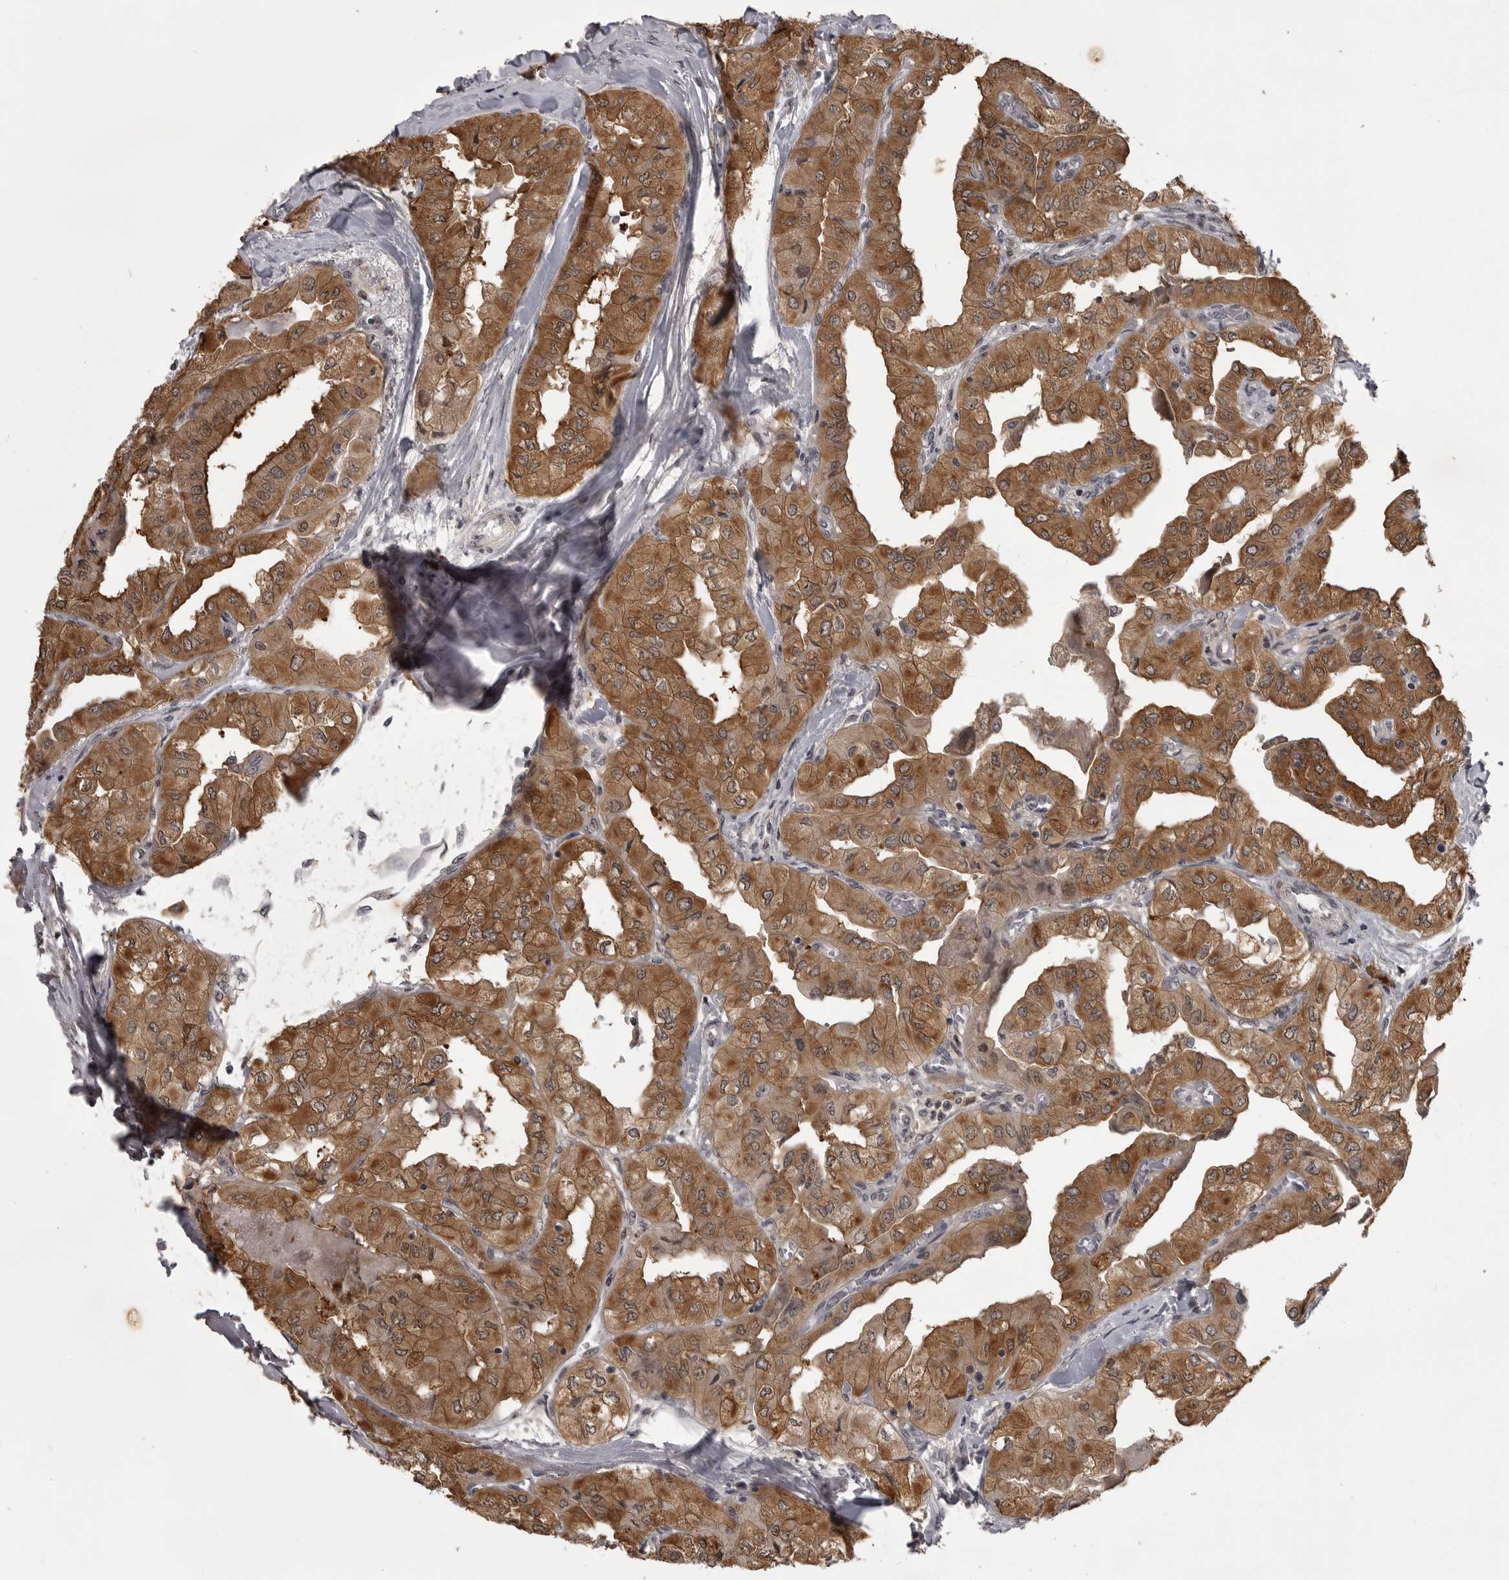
{"staining": {"intensity": "strong", "quantity": "25%-75%", "location": "cytoplasmic/membranous,nuclear"}, "tissue": "thyroid cancer", "cell_type": "Tumor cells", "image_type": "cancer", "snomed": [{"axis": "morphology", "description": "Papillary adenocarcinoma, NOS"}, {"axis": "topography", "description": "Thyroid gland"}], "caption": "Protein staining shows strong cytoplasmic/membranous and nuclear staining in about 25%-75% of tumor cells in thyroid cancer (papillary adenocarcinoma).", "gene": "SNX16", "patient": {"sex": "female", "age": 59}}